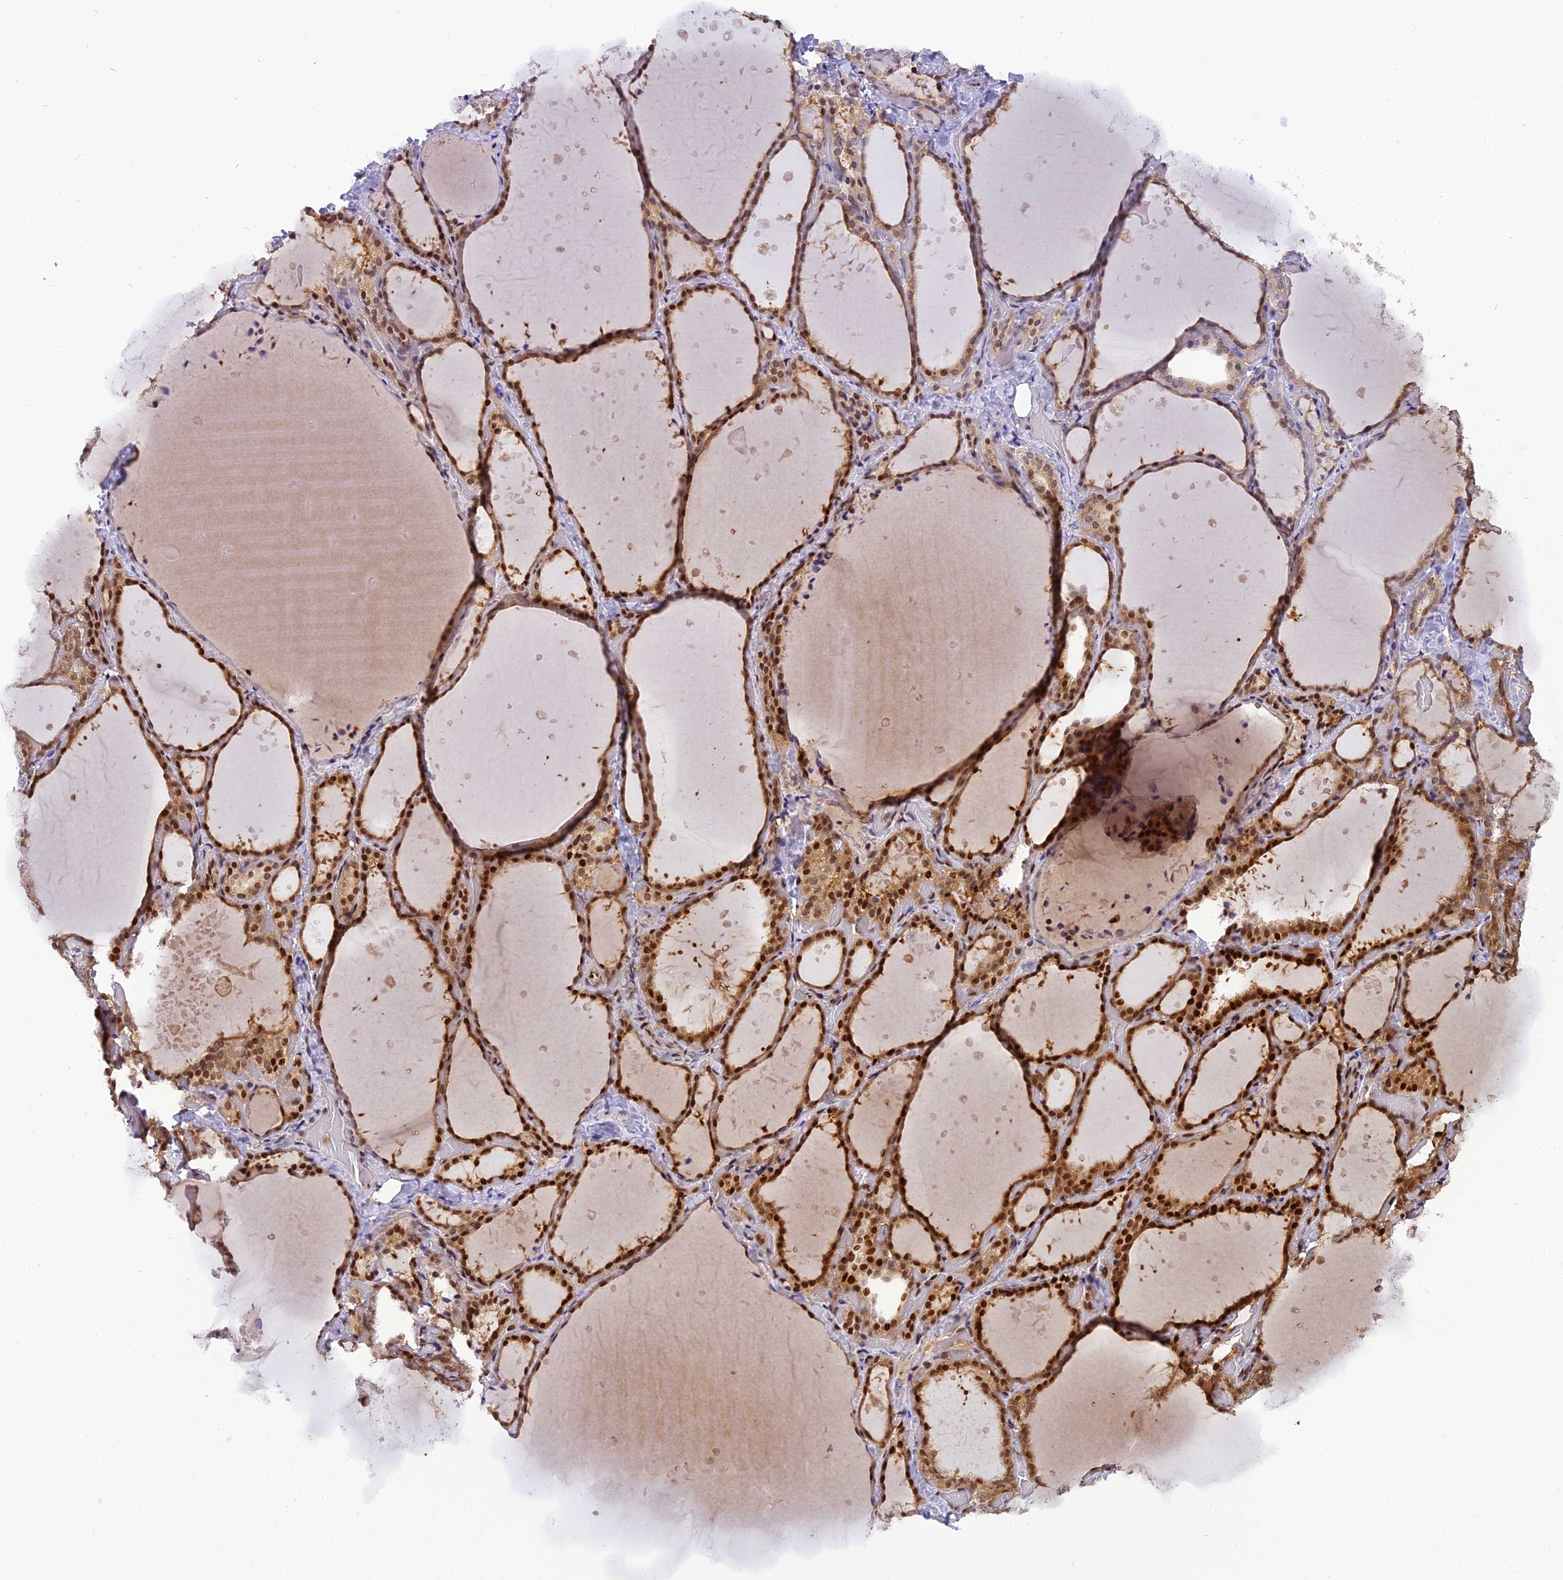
{"staining": {"intensity": "strong", "quantity": ">75%", "location": "cytoplasmic/membranous,nuclear"}, "tissue": "thyroid gland", "cell_type": "Glandular cells", "image_type": "normal", "snomed": [{"axis": "morphology", "description": "Normal tissue, NOS"}, {"axis": "topography", "description": "Thyroid gland"}], "caption": "Immunohistochemistry (IHC) of normal human thyroid gland shows high levels of strong cytoplasmic/membranous,nuclear expression in approximately >75% of glandular cells. (IHC, brightfield microscopy, high magnification).", "gene": "RABGGTA", "patient": {"sex": "female", "age": 44}}